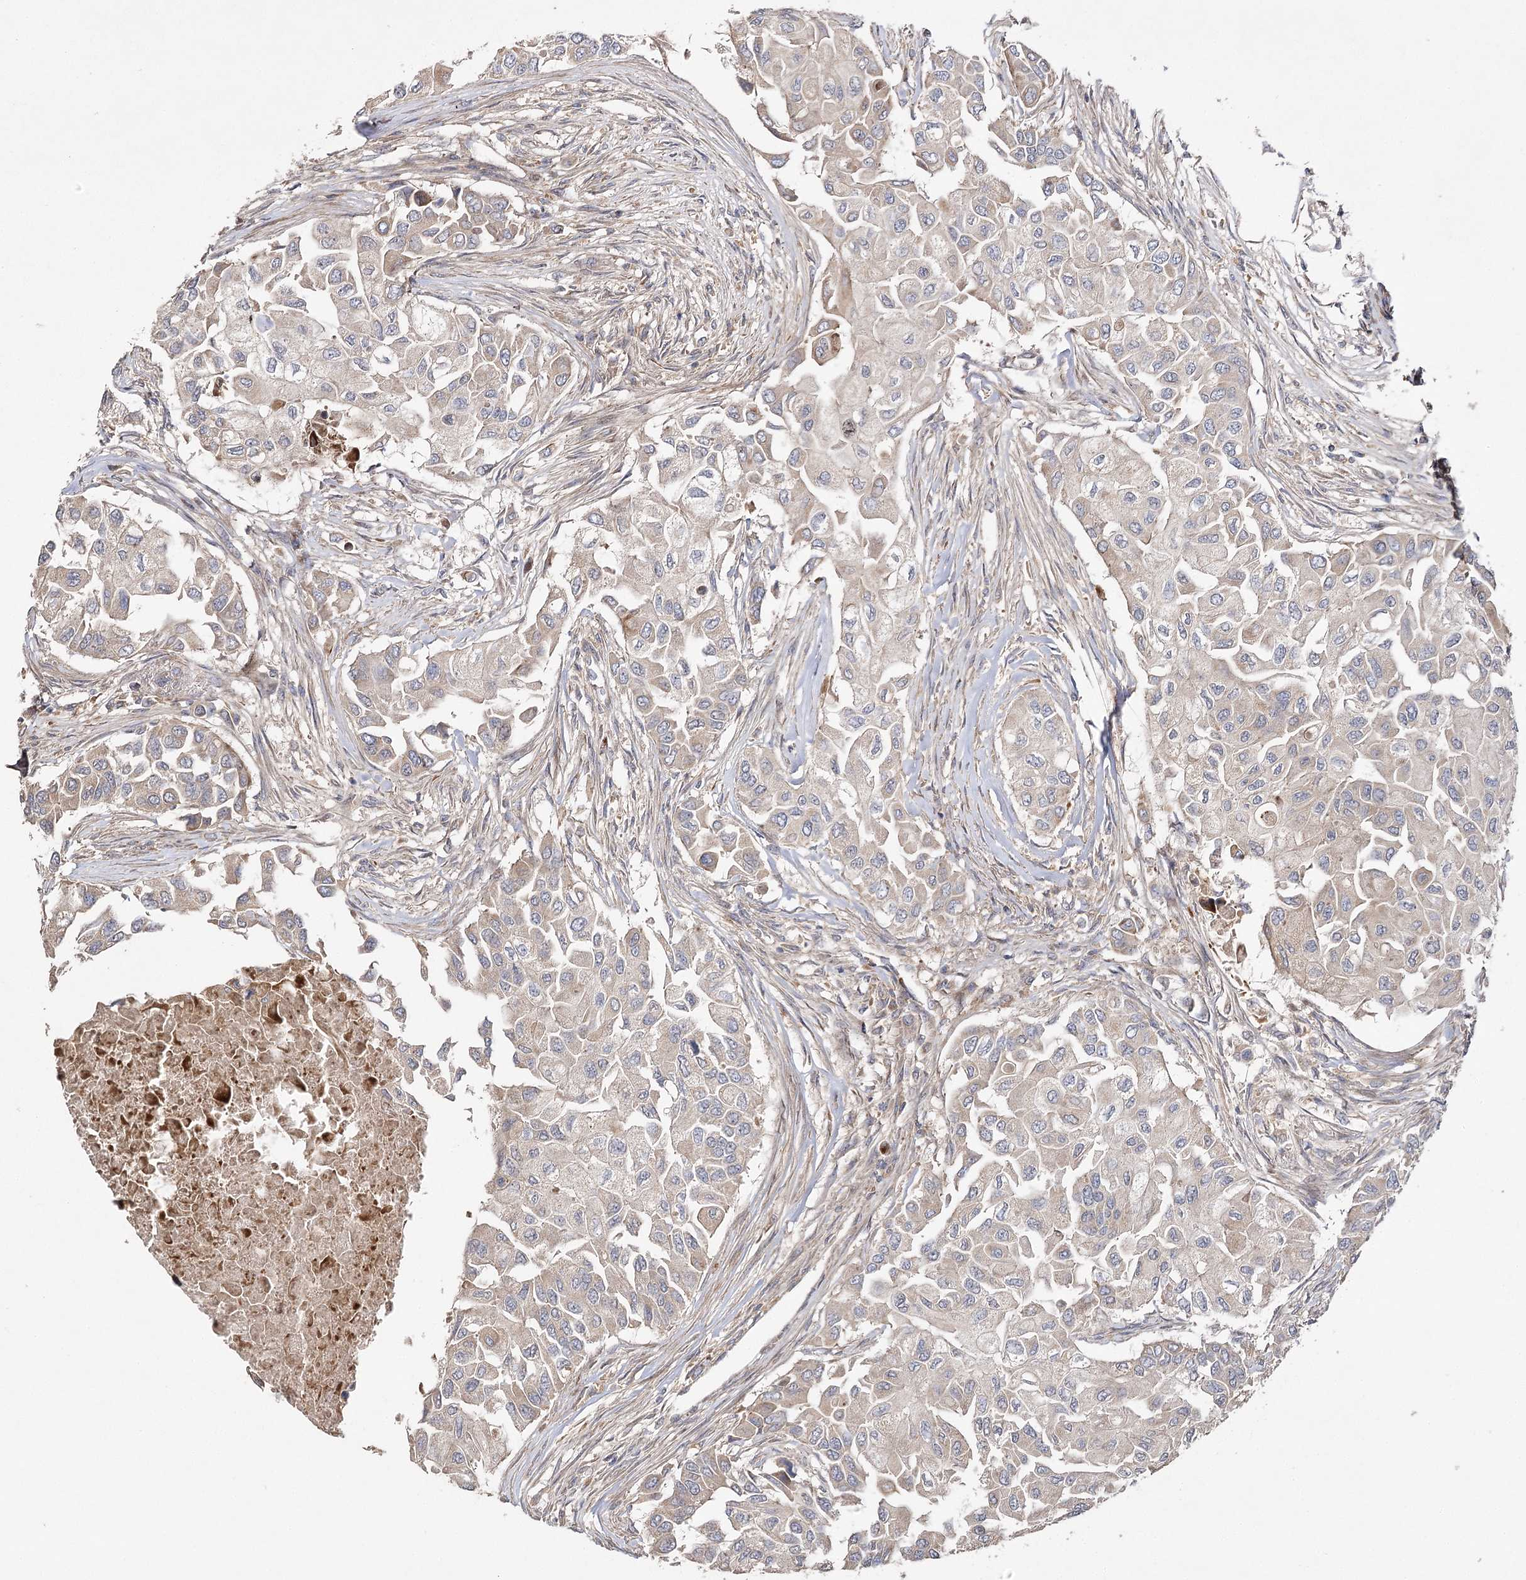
{"staining": {"intensity": "weak", "quantity": "25%-75%", "location": "cytoplasmic/membranous"}, "tissue": "breast cancer", "cell_type": "Tumor cells", "image_type": "cancer", "snomed": [{"axis": "morphology", "description": "Normal tissue, NOS"}, {"axis": "morphology", "description": "Duct carcinoma"}, {"axis": "topography", "description": "Breast"}], "caption": "IHC of human breast cancer reveals low levels of weak cytoplasmic/membranous staining in about 25%-75% of tumor cells. (DAB IHC with brightfield microscopy, high magnification).", "gene": "OBSL1", "patient": {"sex": "female", "age": 49}}